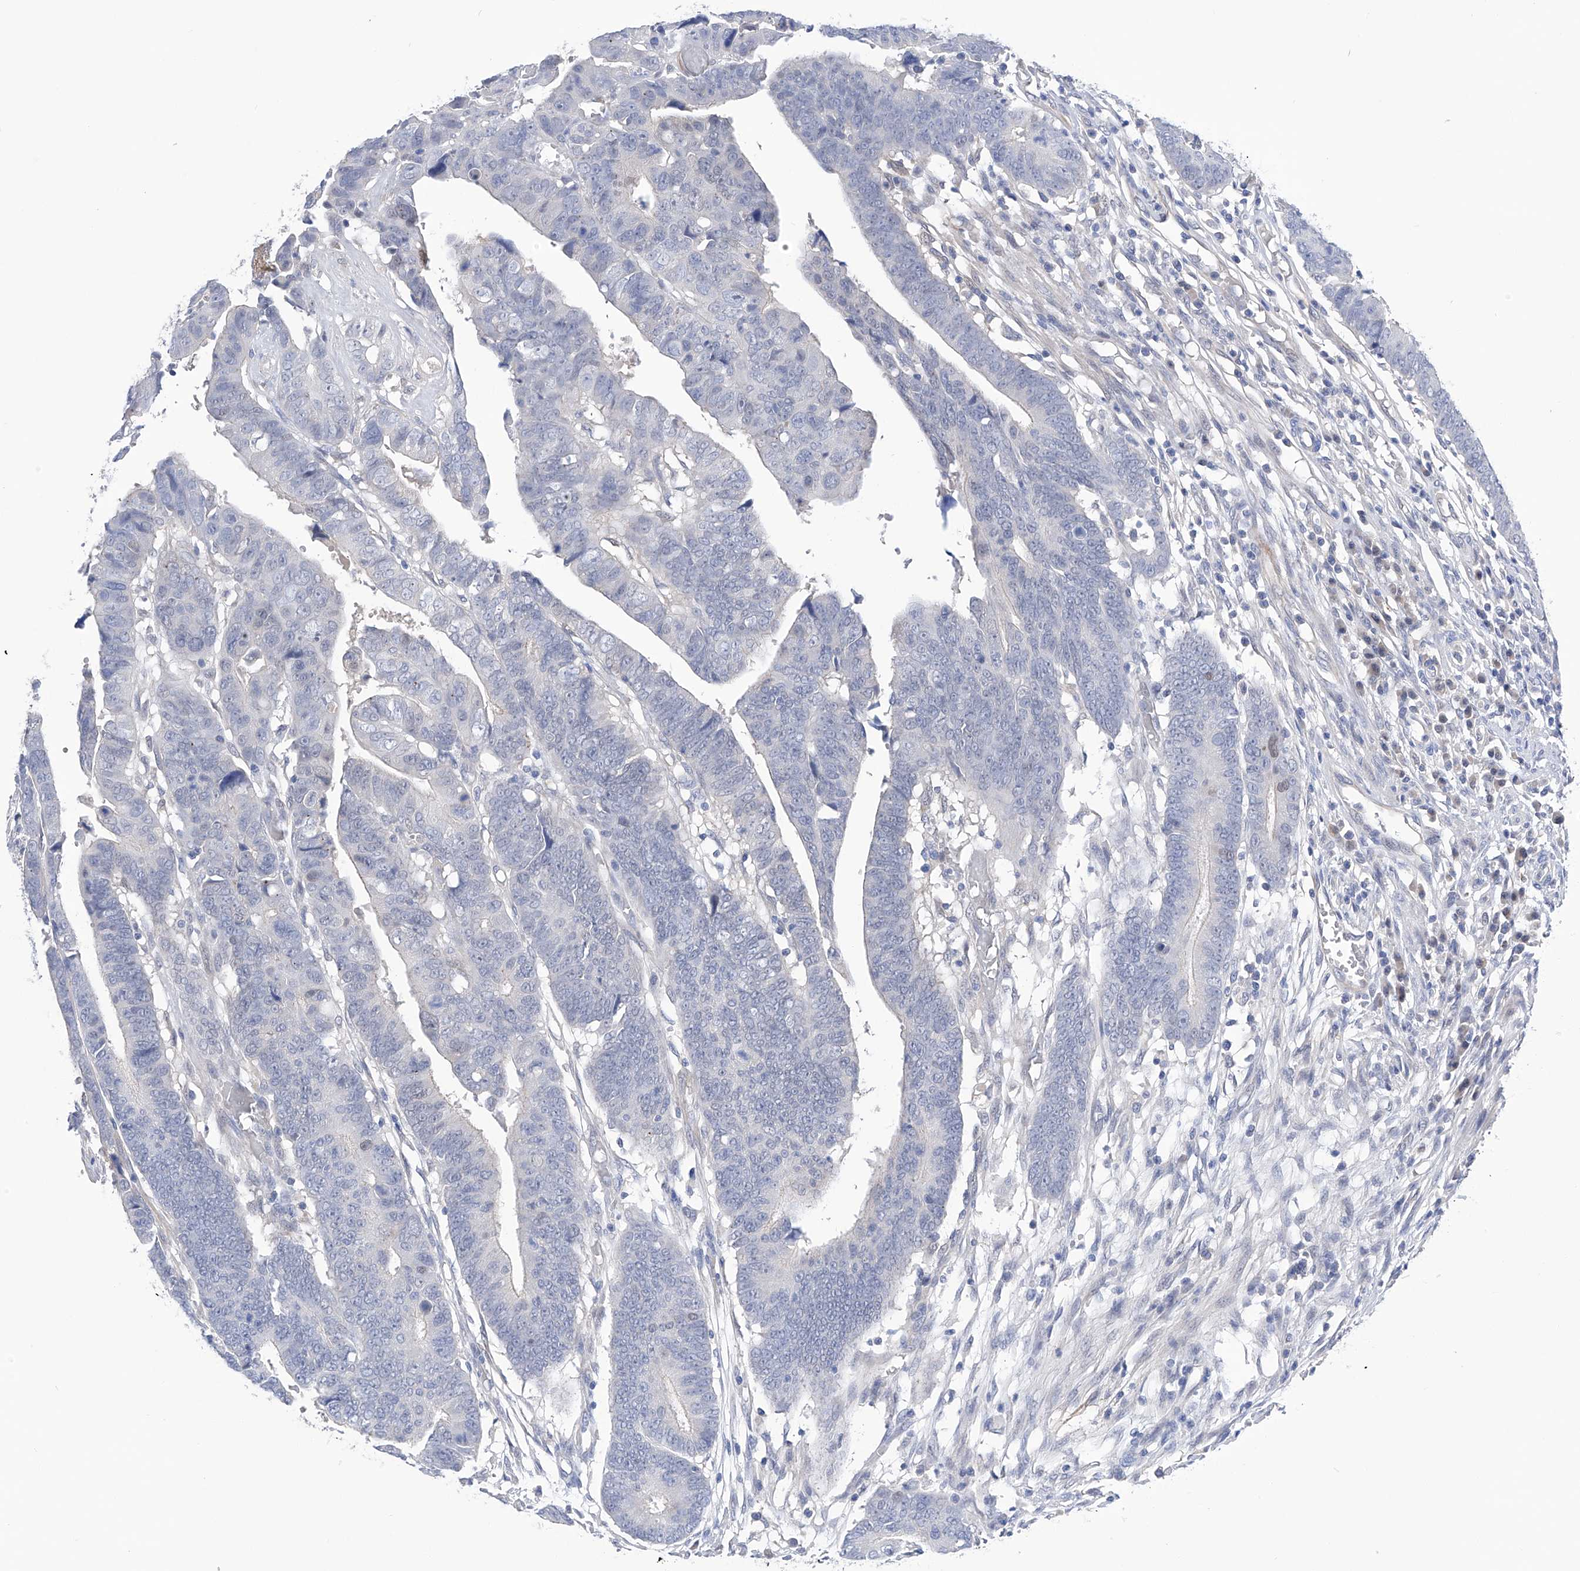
{"staining": {"intensity": "negative", "quantity": "none", "location": "none"}, "tissue": "colorectal cancer", "cell_type": "Tumor cells", "image_type": "cancer", "snomed": [{"axis": "morphology", "description": "Adenocarcinoma, NOS"}, {"axis": "topography", "description": "Rectum"}], "caption": "Immunohistochemistry (IHC) photomicrograph of adenocarcinoma (colorectal) stained for a protein (brown), which shows no positivity in tumor cells. (DAB immunohistochemistry visualized using brightfield microscopy, high magnification).", "gene": "PGM3", "patient": {"sex": "female", "age": 65}}